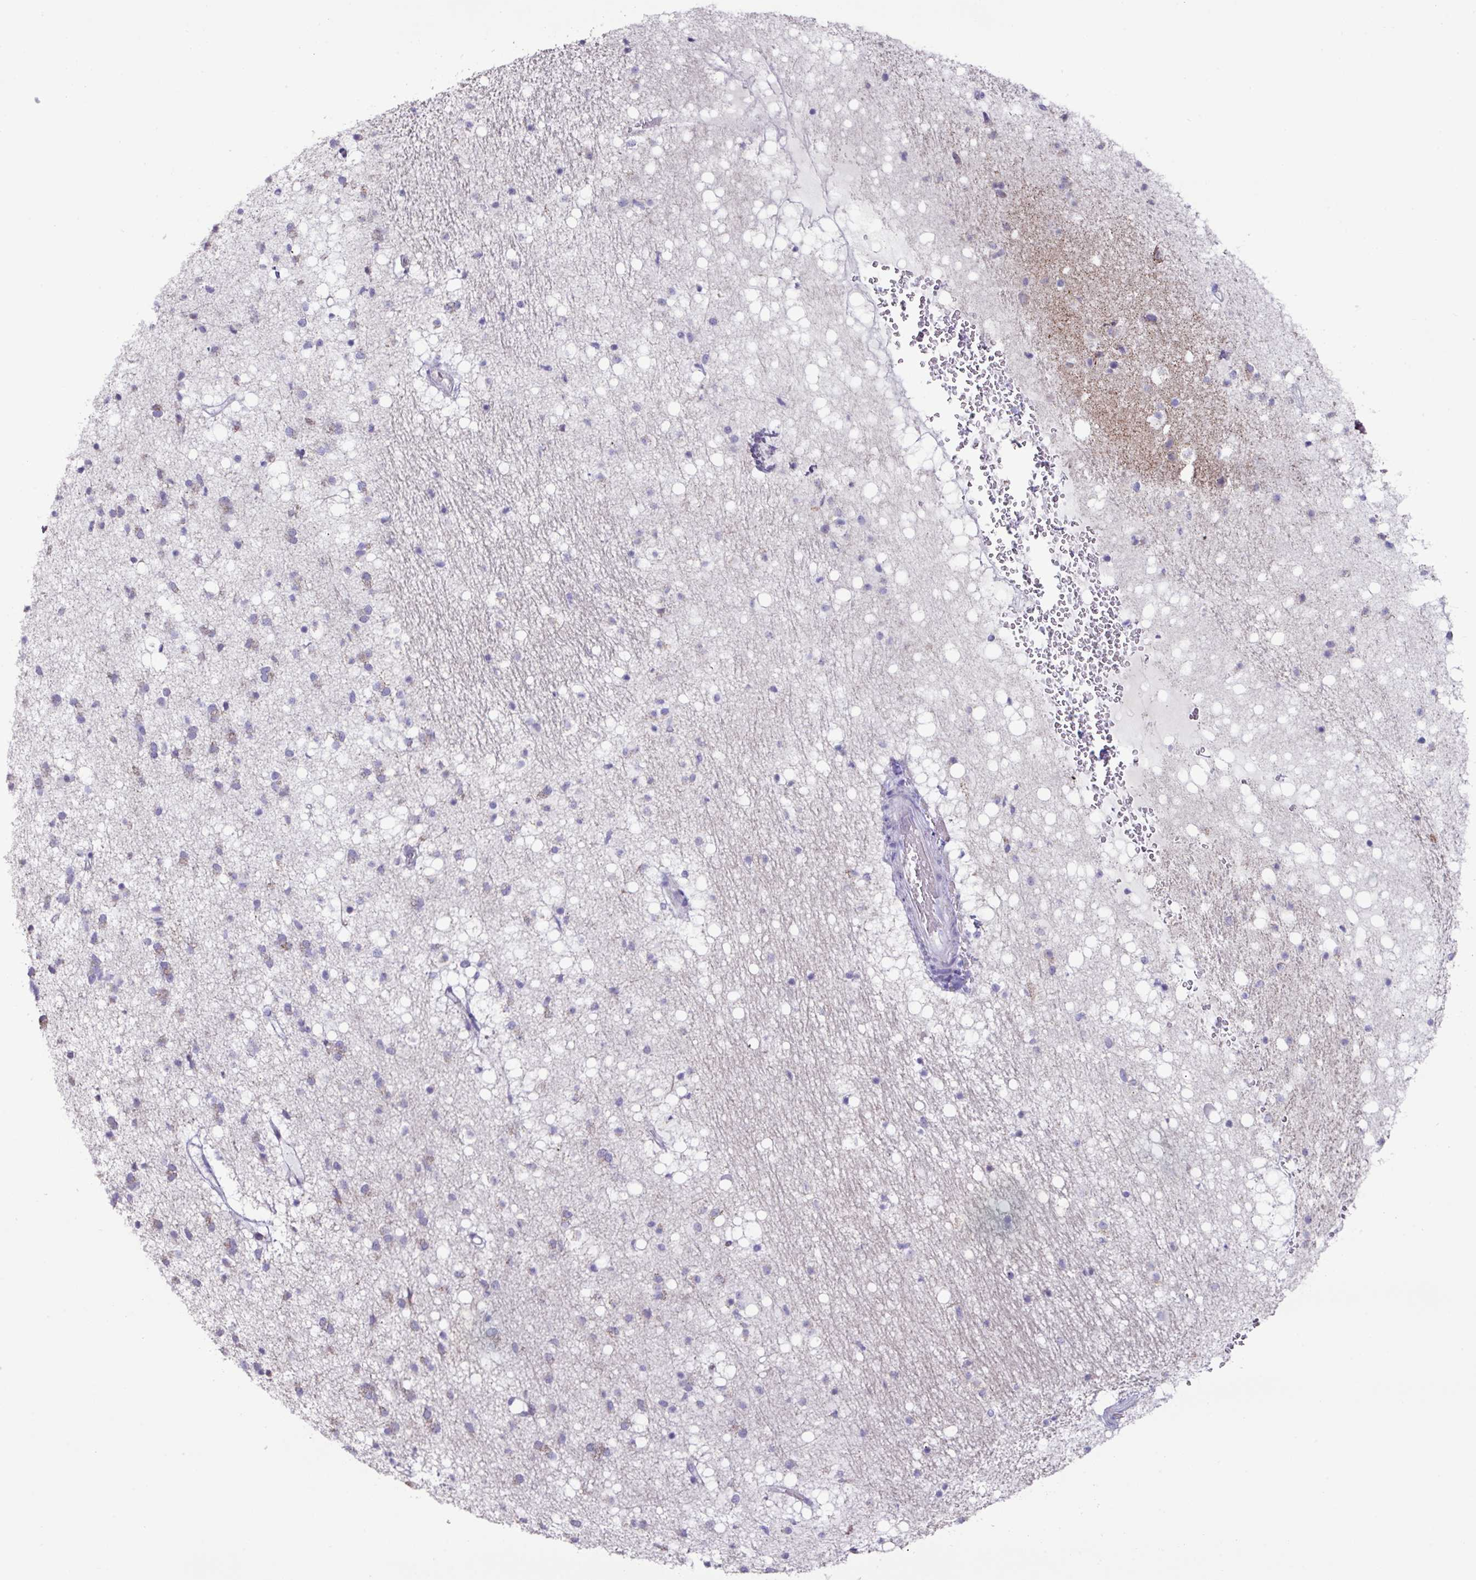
{"staining": {"intensity": "weak", "quantity": "25%-75%", "location": "cytoplasmic/membranous"}, "tissue": "caudate", "cell_type": "Glial cells", "image_type": "normal", "snomed": [{"axis": "morphology", "description": "Normal tissue, NOS"}, {"axis": "topography", "description": "Lateral ventricle wall"}], "caption": "Immunohistochemistry micrograph of normal caudate stained for a protein (brown), which exhibits low levels of weak cytoplasmic/membranous staining in approximately 25%-75% of glial cells.", "gene": "MT", "patient": {"sex": "male", "age": 37}}